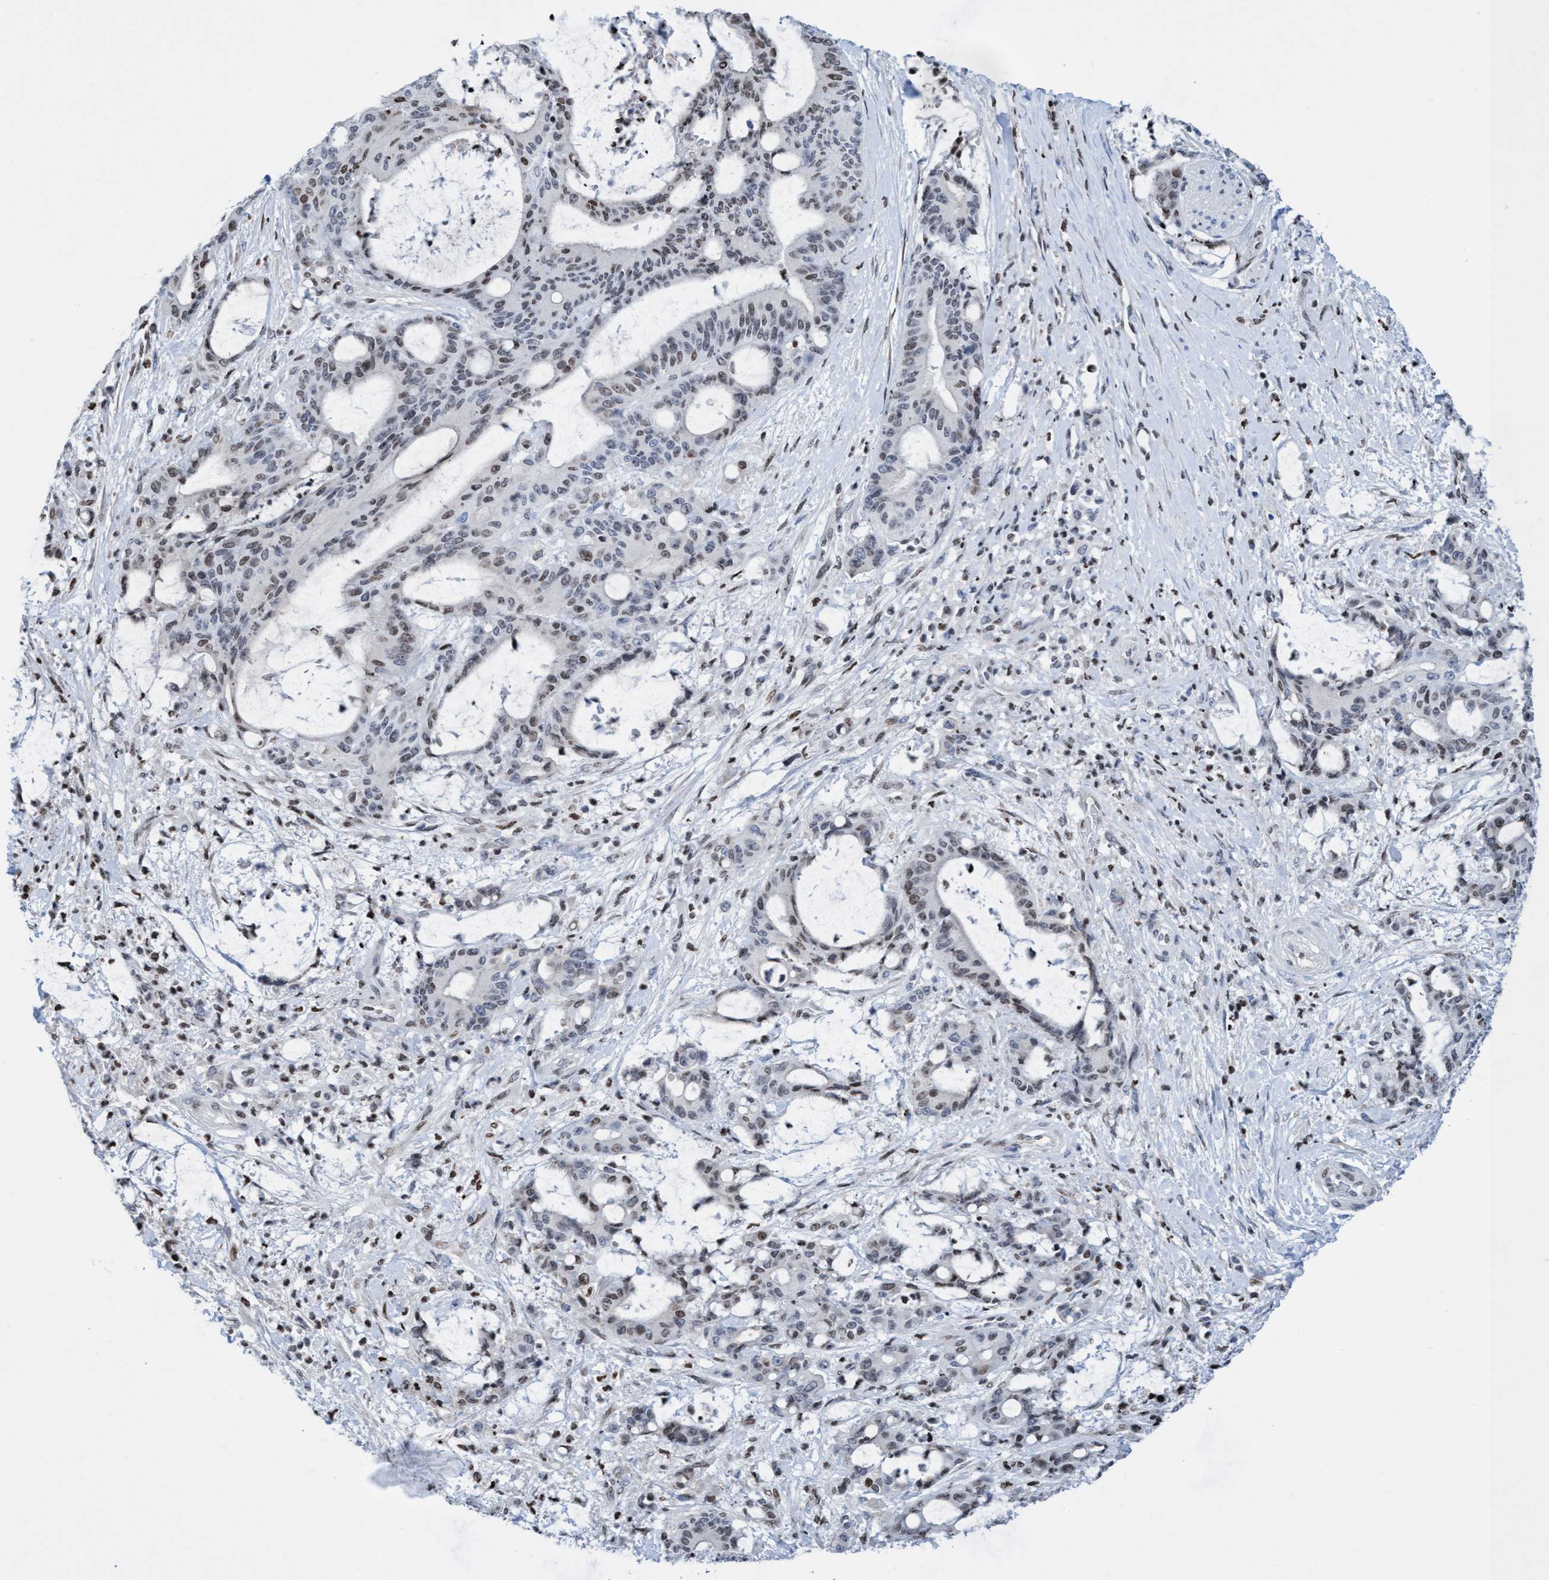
{"staining": {"intensity": "moderate", "quantity": "25%-75%", "location": "nuclear"}, "tissue": "liver cancer", "cell_type": "Tumor cells", "image_type": "cancer", "snomed": [{"axis": "morphology", "description": "Normal tissue, NOS"}, {"axis": "morphology", "description": "Cholangiocarcinoma"}, {"axis": "topography", "description": "Liver"}, {"axis": "topography", "description": "Peripheral nerve tissue"}], "caption": "An image of liver cholangiocarcinoma stained for a protein demonstrates moderate nuclear brown staining in tumor cells.", "gene": "CBX2", "patient": {"sex": "female", "age": 73}}